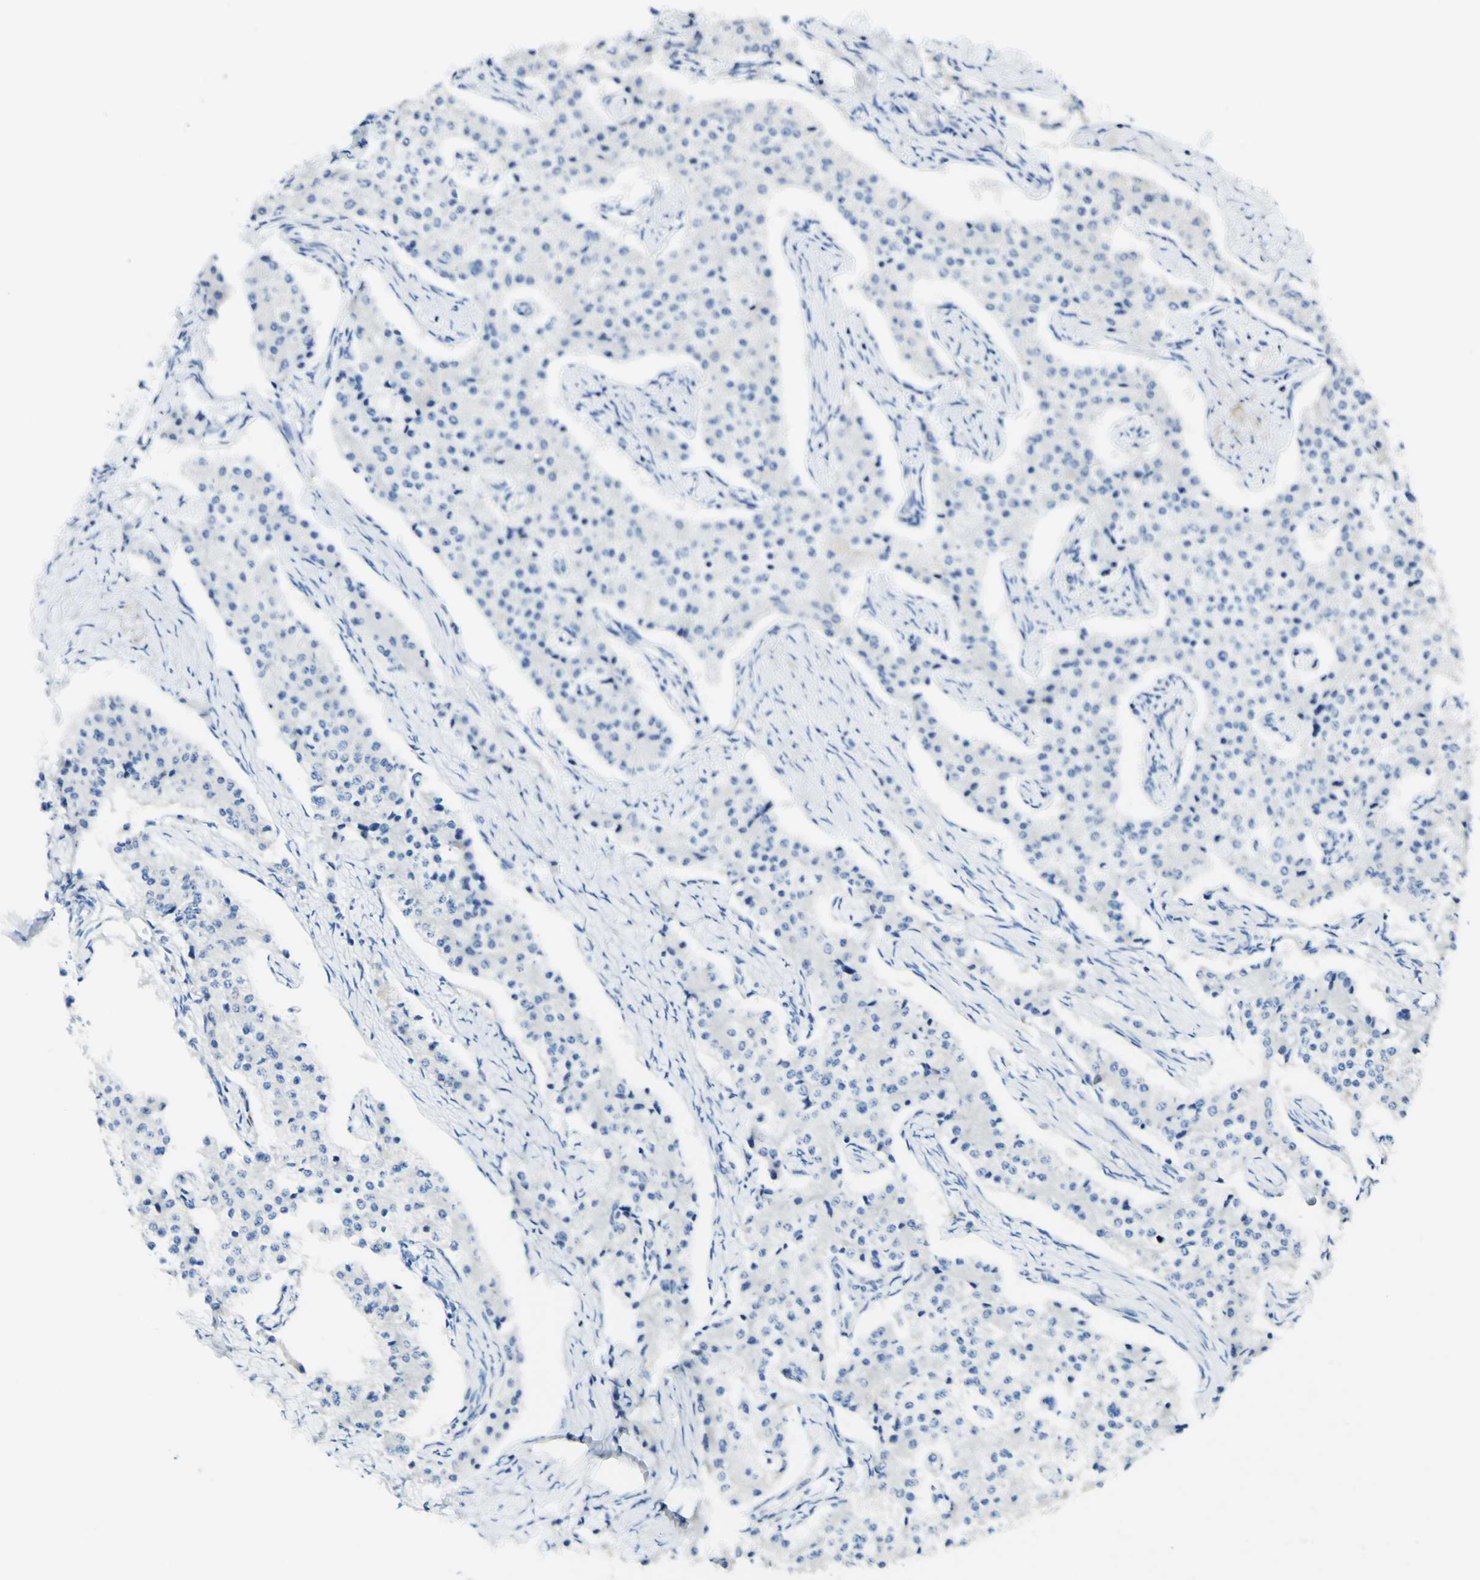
{"staining": {"intensity": "negative", "quantity": "none", "location": "none"}, "tissue": "carcinoid", "cell_type": "Tumor cells", "image_type": "cancer", "snomed": [{"axis": "morphology", "description": "Carcinoid, malignant, NOS"}, {"axis": "topography", "description": "Colon"}], "caption": "Immunohistochemistry (IHC) photomicrograph of human carcinoid stained for a protein (brown), which reveals no staining in tumor cells.", "gene": "FGF4", "patient": {"sex": "female", "age": 52}}